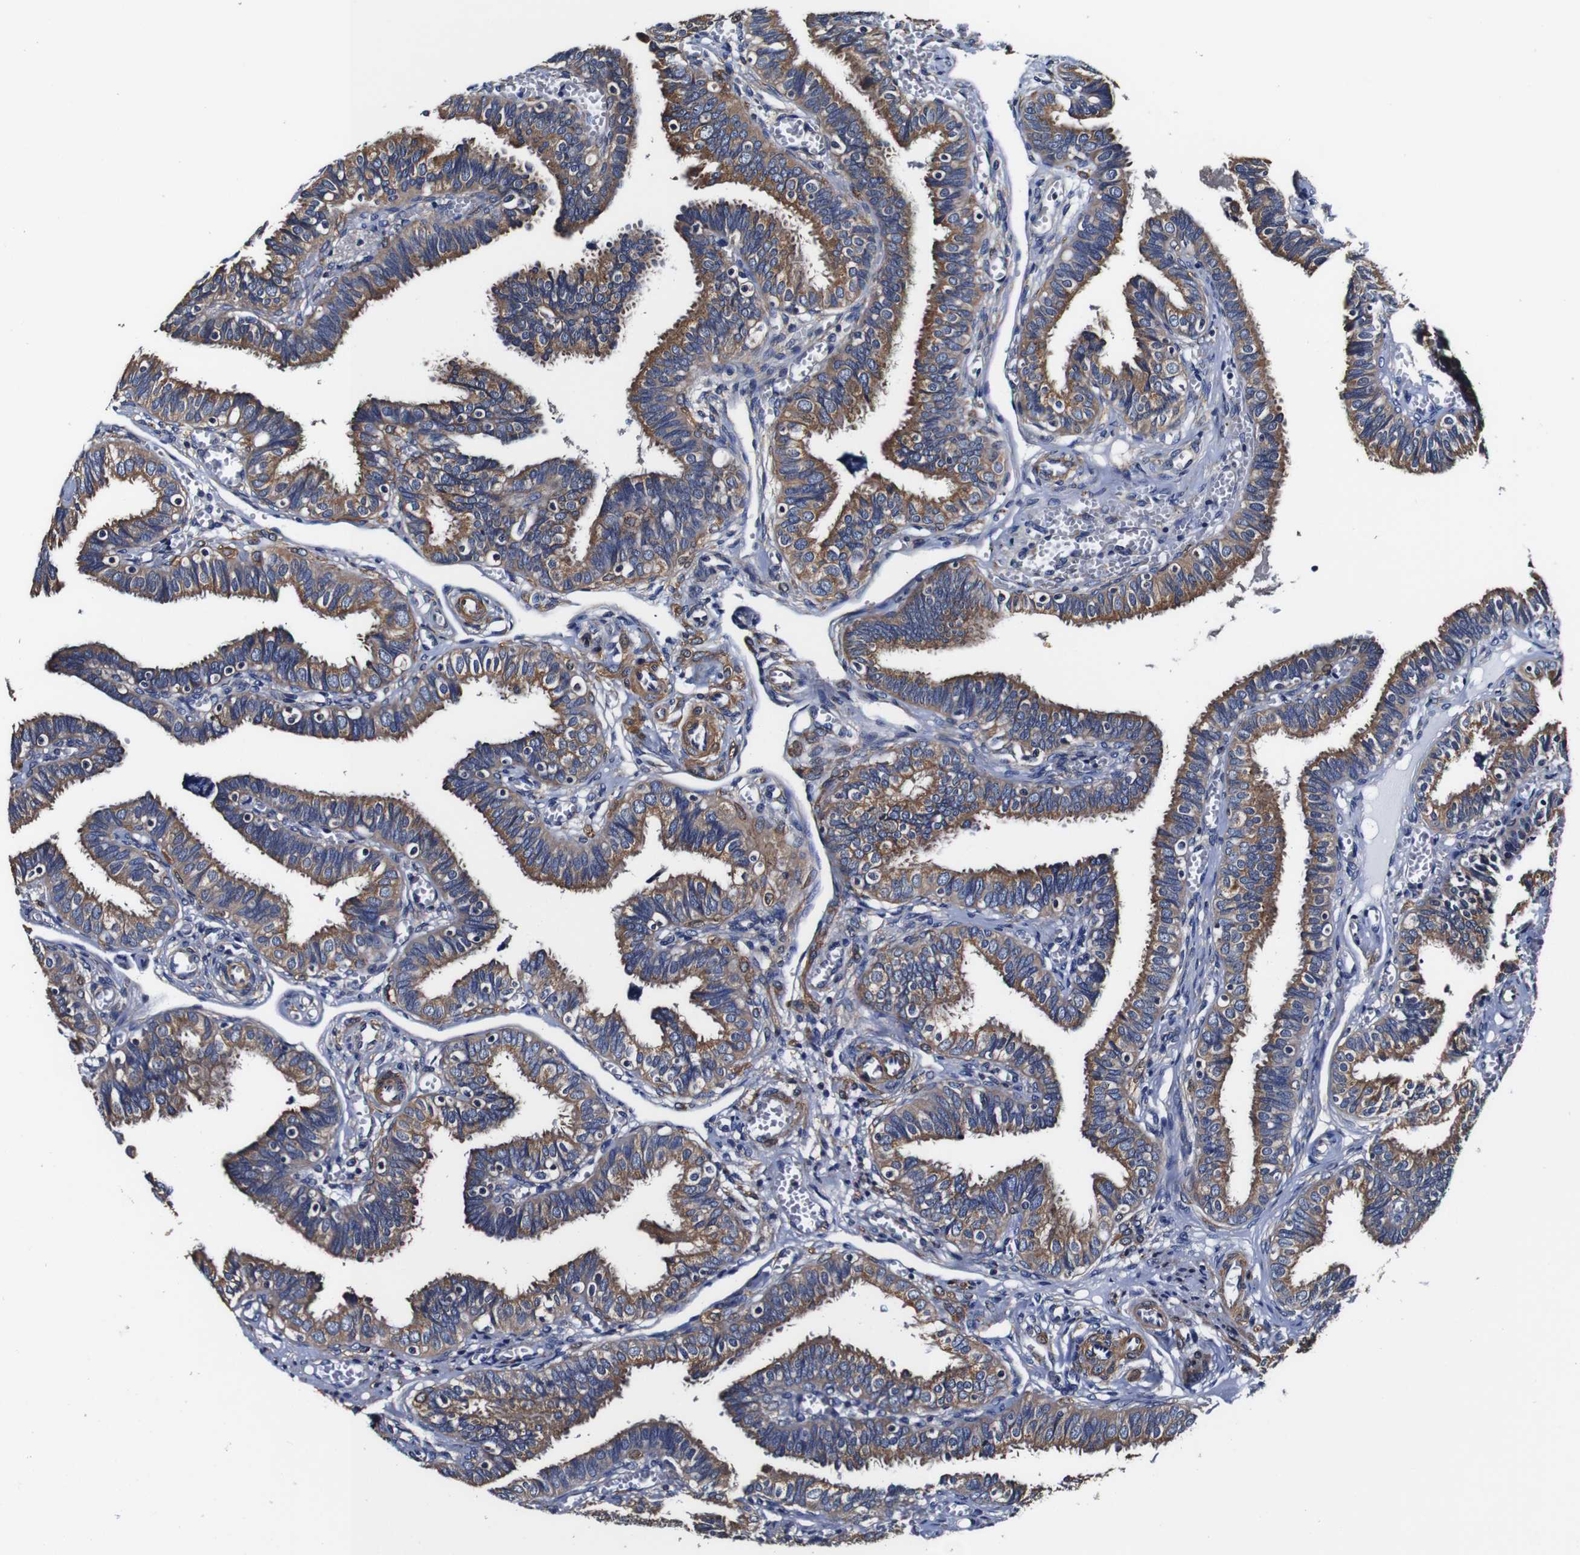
{"staining": {"intensity": "moderate", "quantity": ">75%", "location": "cytoplasmic/membranous"}, "tissue": "fallopian tube", "cell_type": "Glandular cells", "image_type": "normal", "snomed": [{"axis": "morphology", "description": "Normal tissue, NOS"}, {"axis": "topography", "description": "Fallopian tube"}], "caption": "DAB (3,3'-diaminobenzidine) immunohistochemical staining of benign human fallopian tube demonstrates moderate cytoplasmic/membranous protein expression in approximately >75% of glandular cells. (IHC, brightfield microscopy, high magnification).", "gene": "PDCD6IP", "patient": {"sex": "female", "age": 46}}